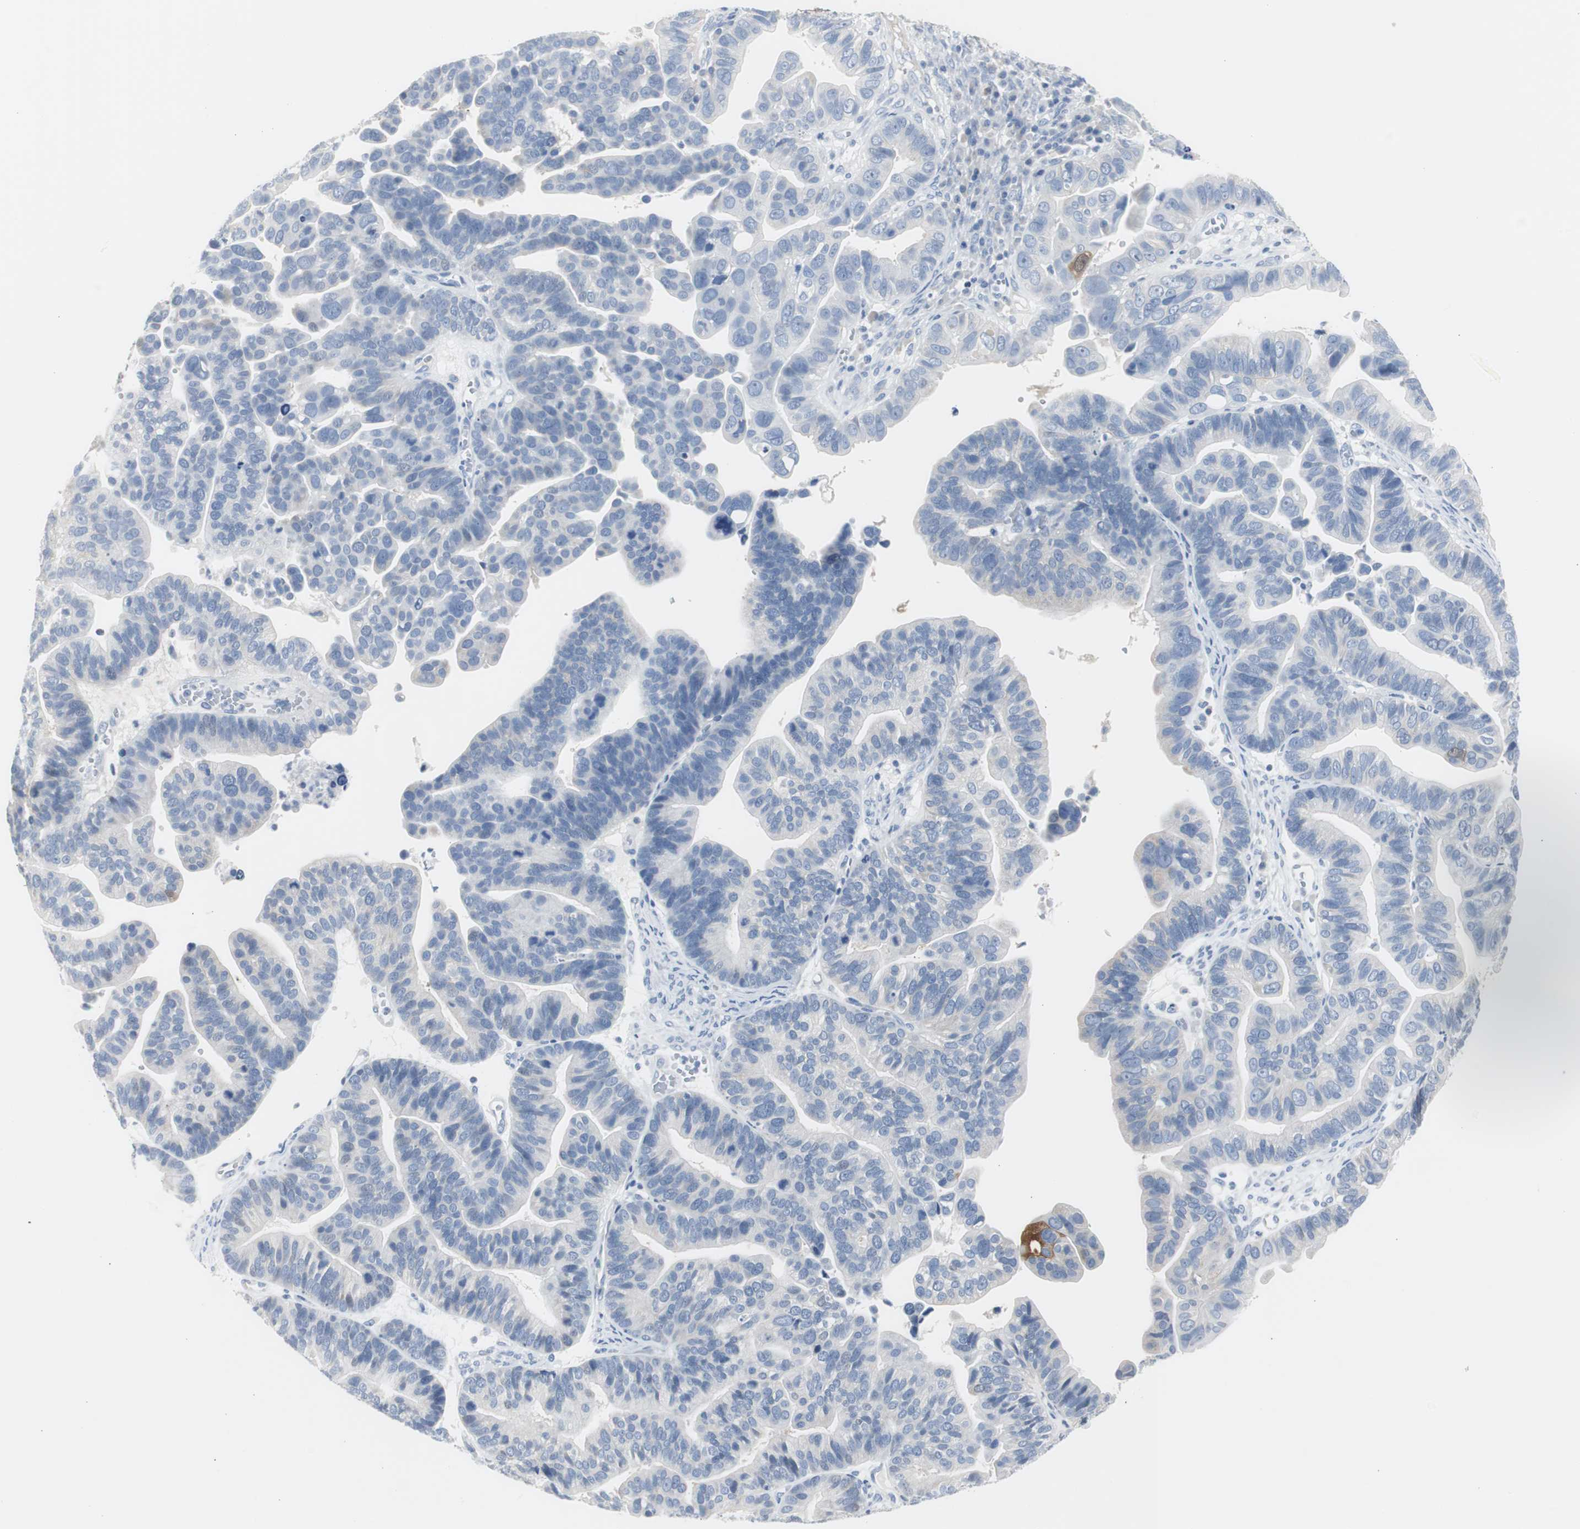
{"staining": {"intensity": "negative", "quantity": "none", "location": "none"}, "tissue": "ovarian cancer", "cell_type": "Tumor cells", "image_type": "cancer", "snomed": [{"axis": "morphology", "description": "Cystadenocarcinoma, serous, NOS"}, {"axis": "topography", "description": "Ovary"}], "caption": "The photomicrograph exhibits no significant positivity in tumor cells of ovarian serous cystadenocarcinoma.", "gene": "S100A7", "patient": {"sex": "female", "age": 56}}